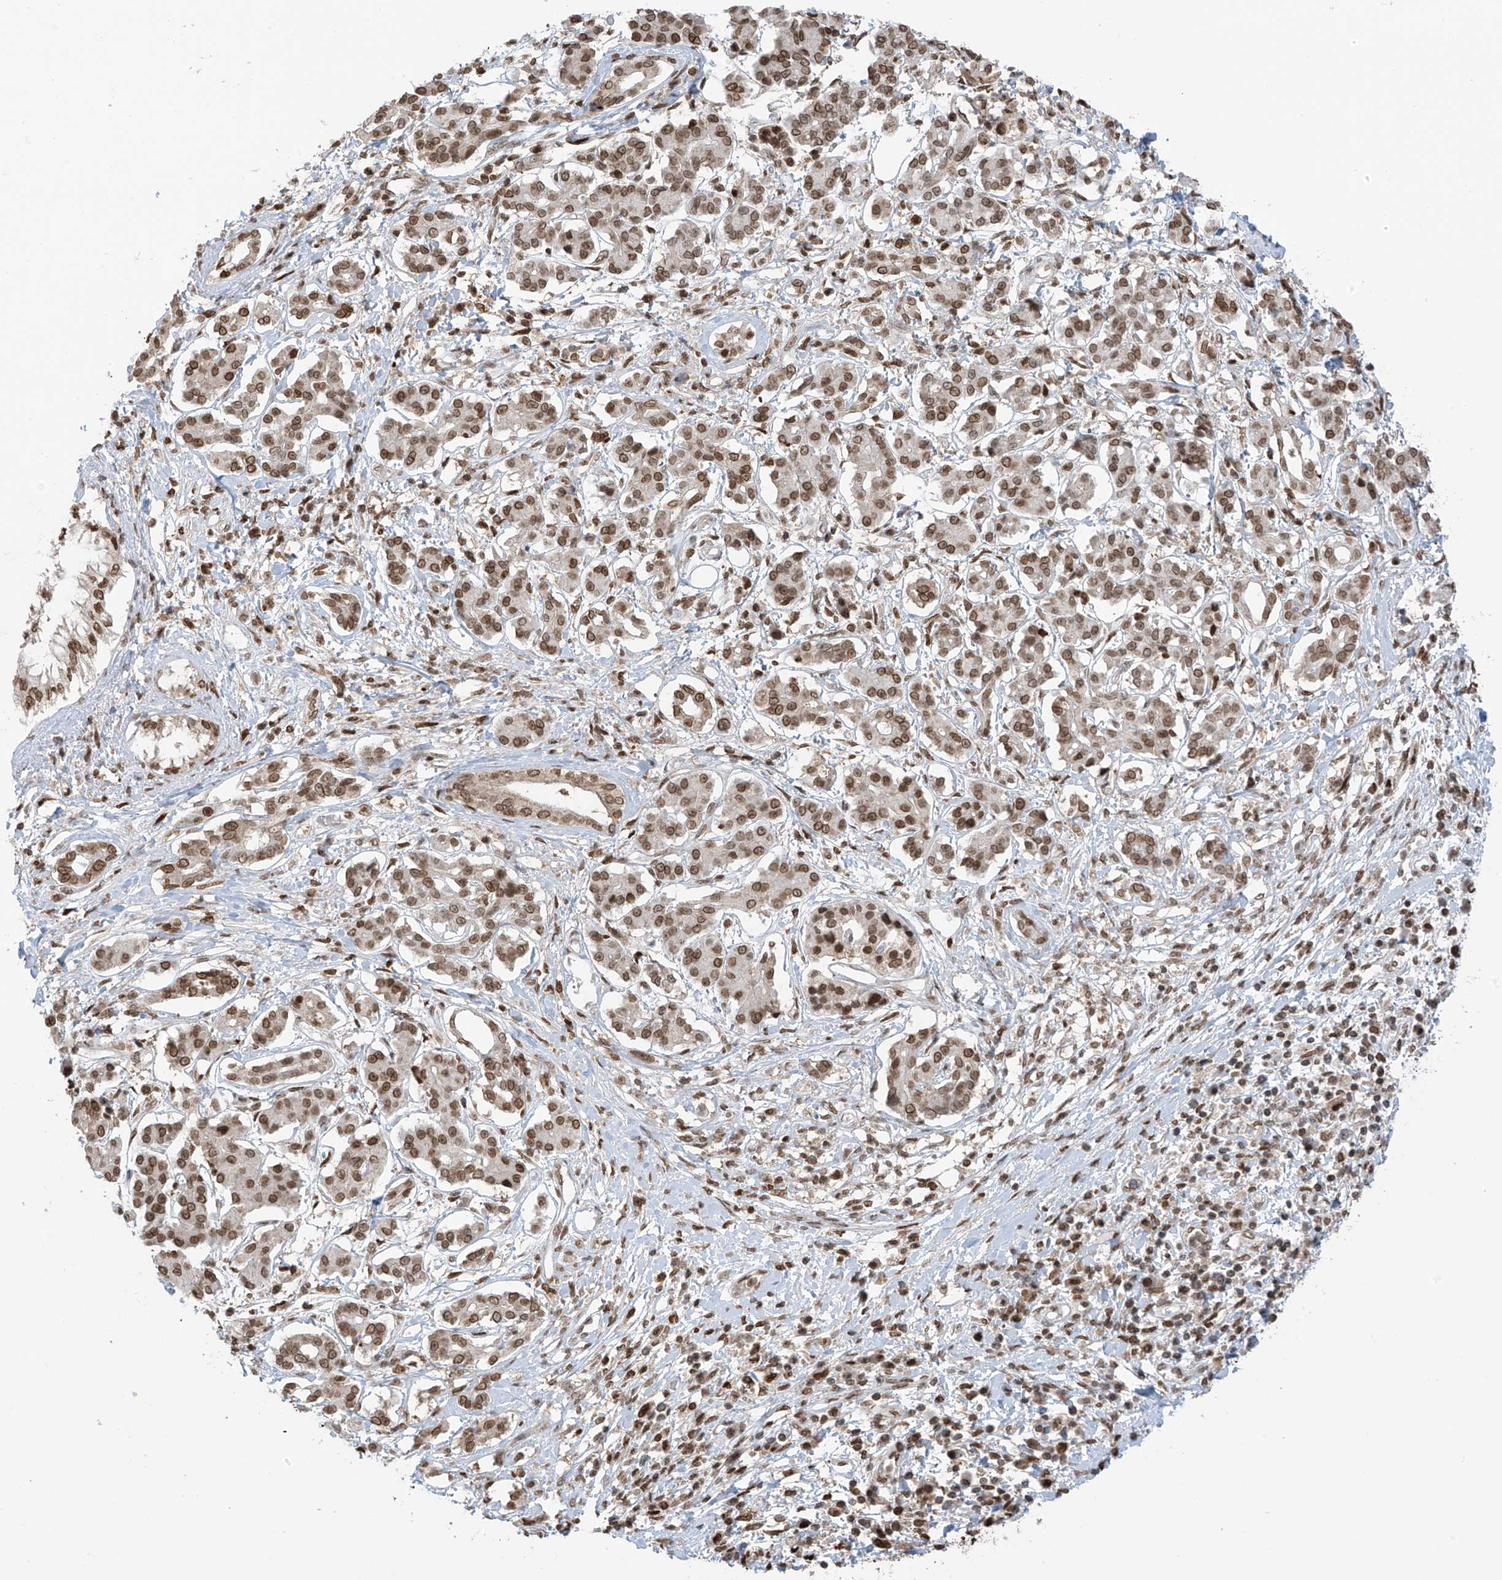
{"staining": {"intensity": "moderate", "quantity": ">75%", "location": "nuclear"}, "tissue": "pancreatic cancer", "cell_type": "Tumor cells", "image_type": "cancer", "snomed": [{"axis": "morphology", "description": "Adenocarcinoma, NOS"}, {"axis": "topography", "description": "Pancreas"}], "caption": "Human adenocarcinoma (pancreatic) stained for a protein (brown) reveals moderate nuclear positive expression in about >75% of tumor cells.", "gene": "KPNB1", "patient": {"sex": "female", "age": 56}}